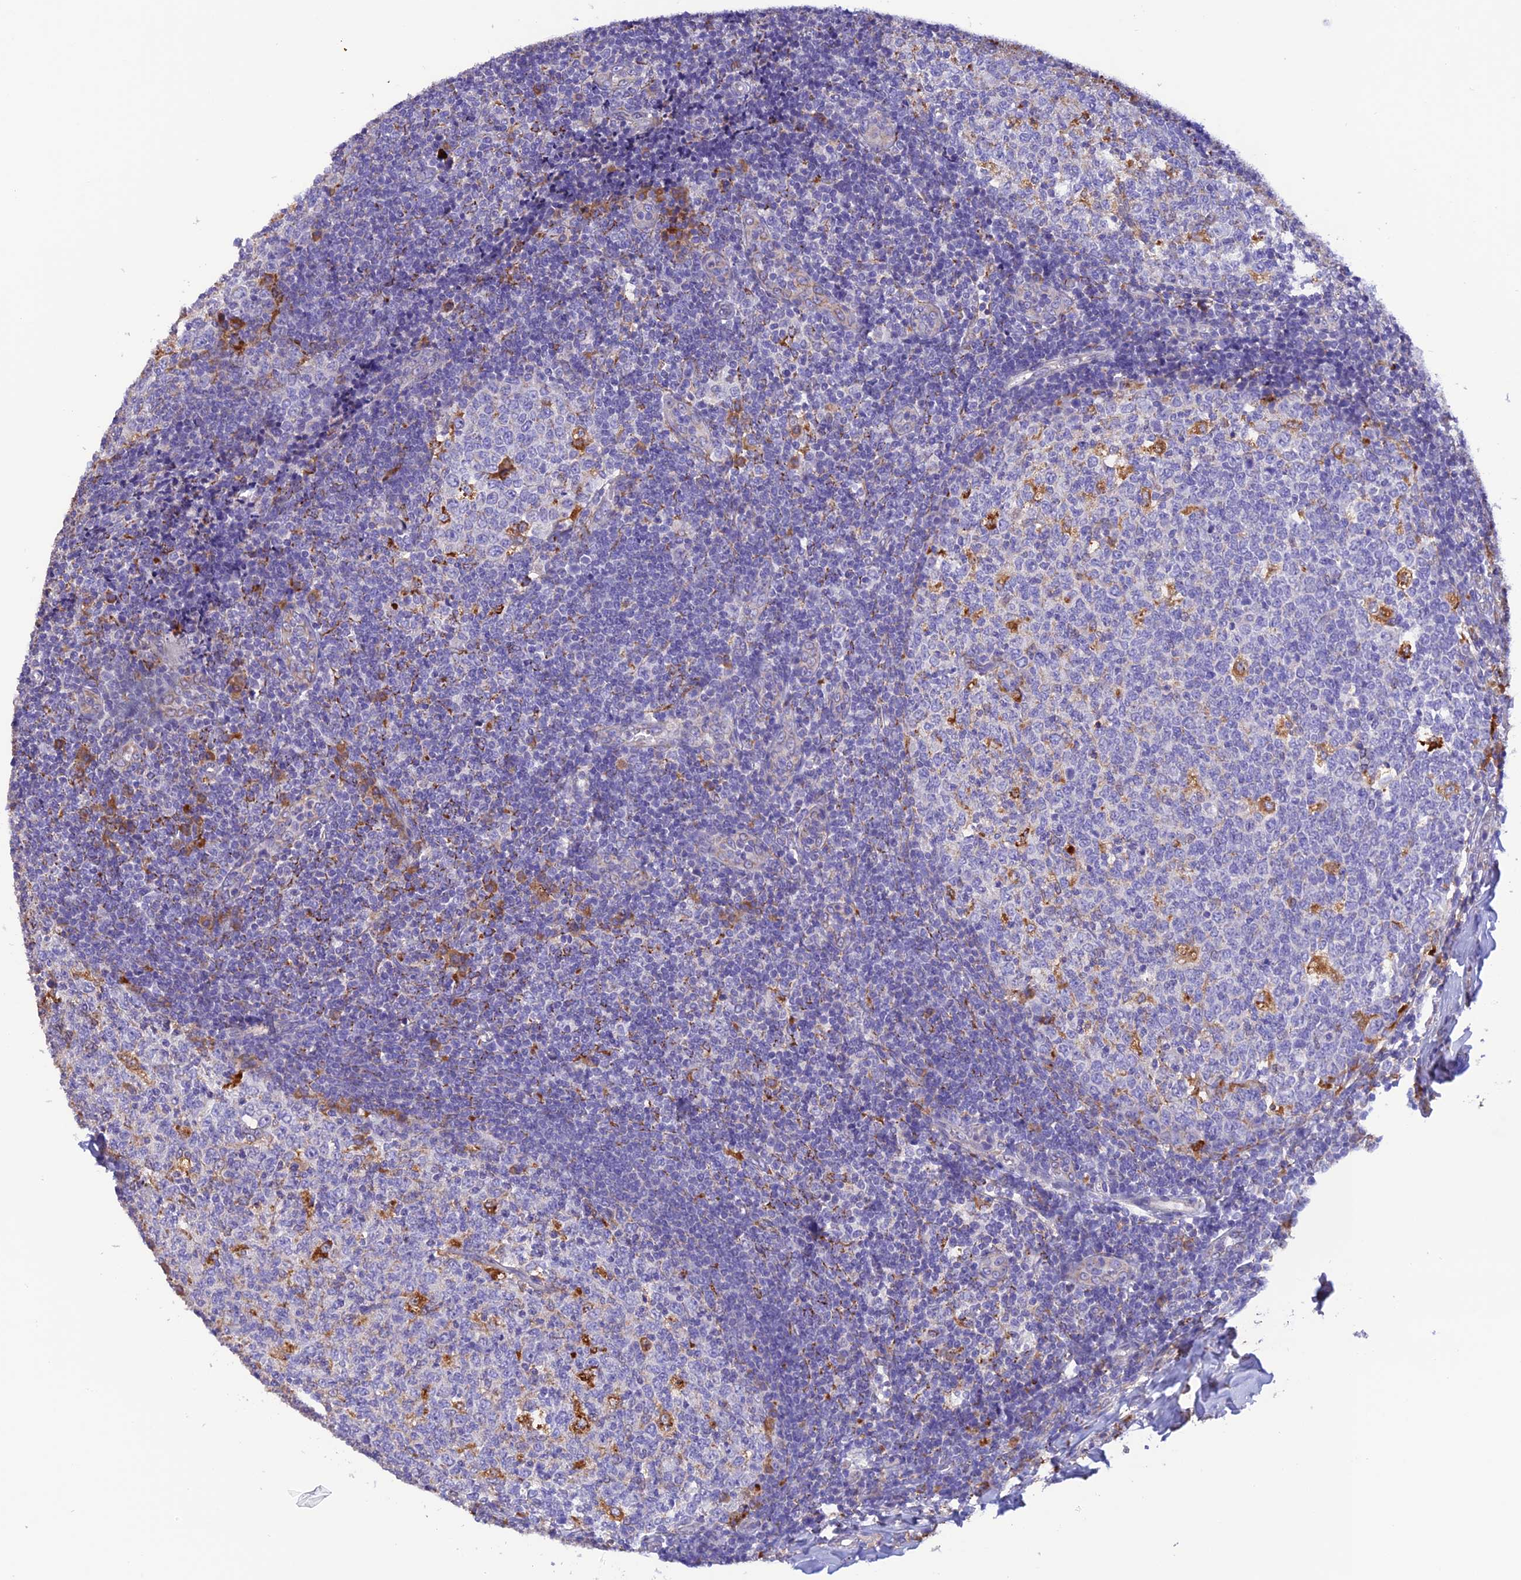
{"staining": {"intensity": "moderate", "quantity": "<25%", "location": "cytoplasmic/membranous"}, "tissue": "tonsil", "cell_type": "Germinal center cells", "image_type": "normal", "snomed": [{"axis": "morphology", "description": "Normal tissue, NOS"}, {"axis": "topography", "description": "Tonsil"}], "caption": "A photomicrograph of tonsil stained for a protein demonstrates moderate cytoplasmic/membranous brown staining in germinal center cells. (IHC, brightfield microscopy, high magnification).", "gene": "ENSG00000255439", "patient": {"sex": "female", "age": 19}}